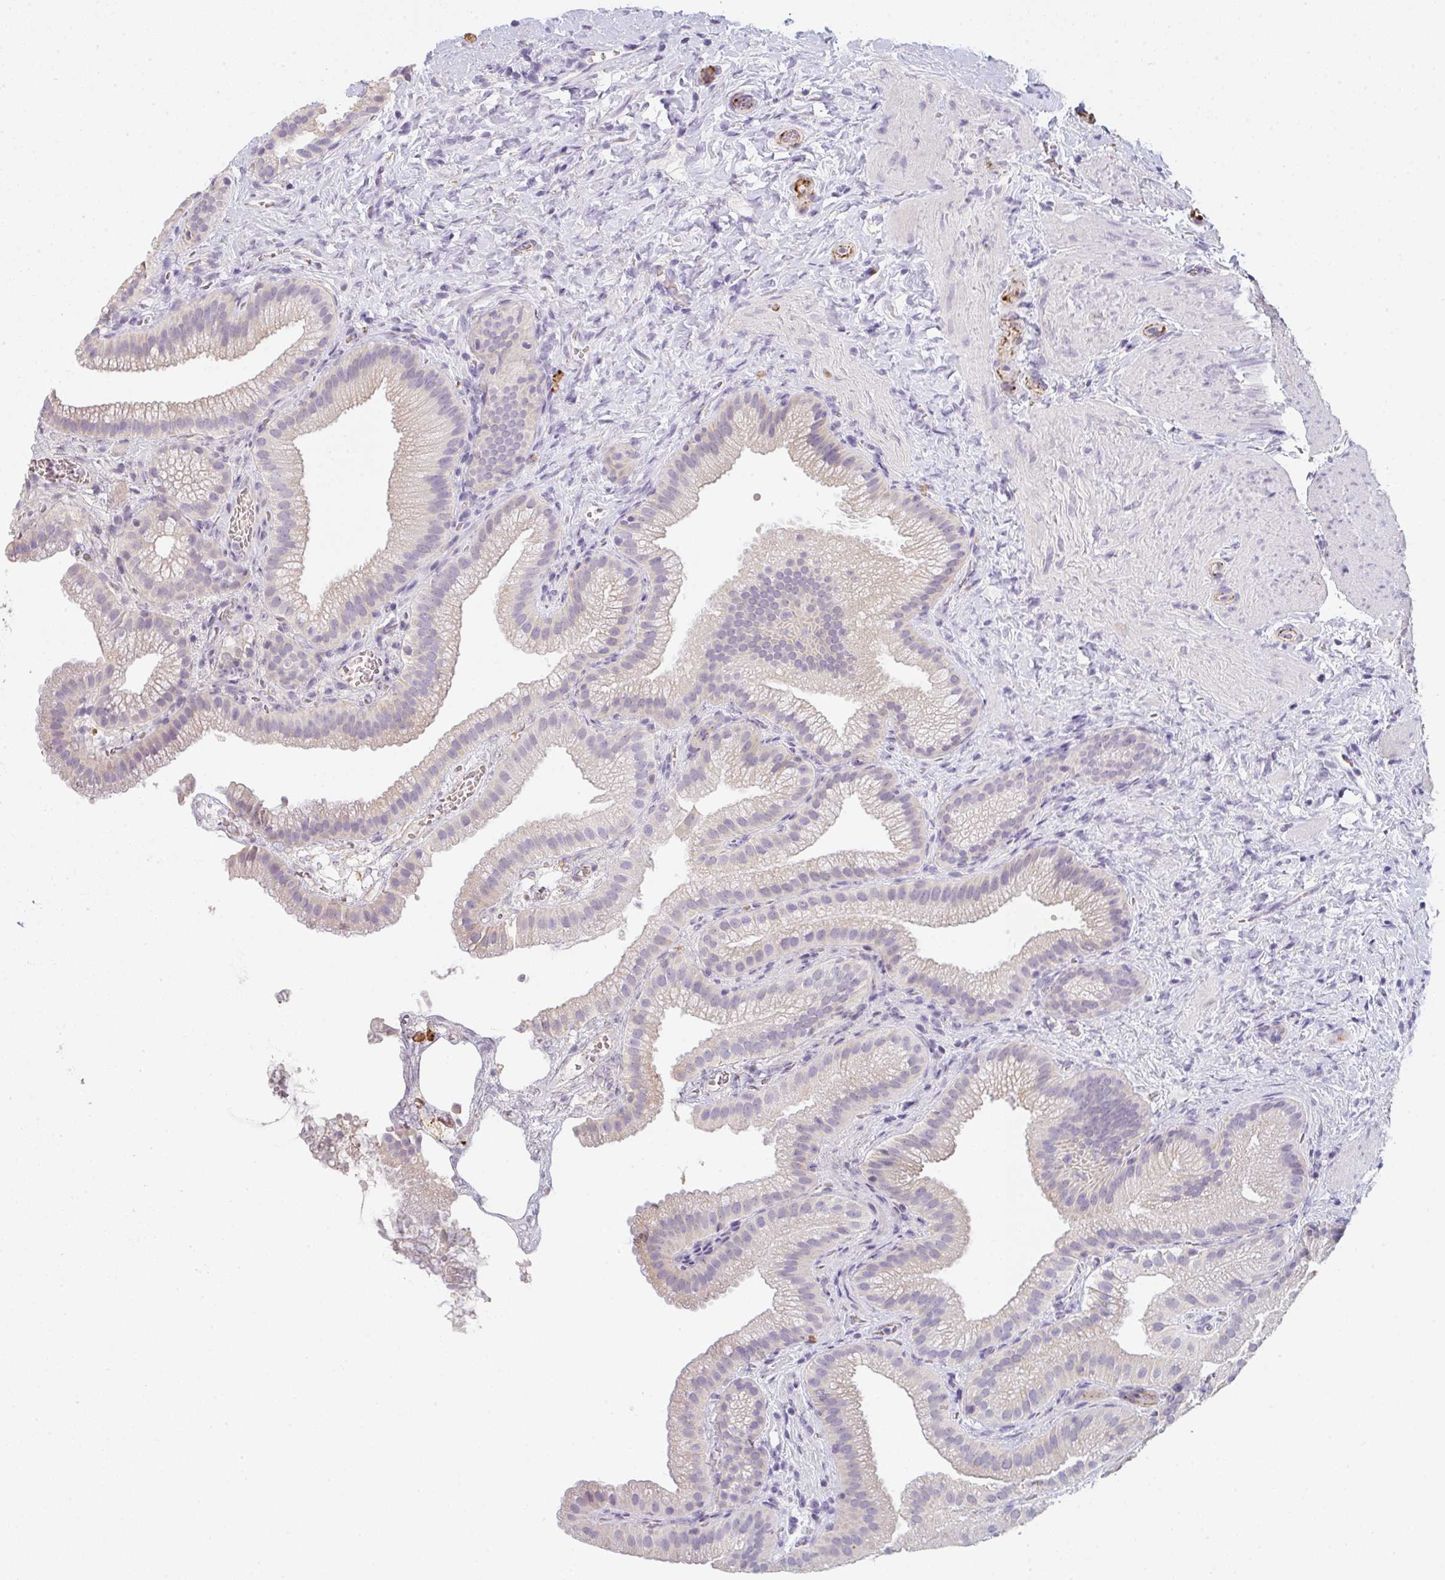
{"staining": {"intensity": "weak", "quantity": "<25%", "location": "cytoplasmic/membranous"}, "tissue": "gallbladder", "cell_type": "Glandular cells", "image_type": "normal", "snomed": [{"axis": "morphology", "description": "Normal tissue, NOS"}, {"axis": "topography", "description": "Gallbladder"}], "caption": "IHC image of benign gallbladder stained for a protein (brown), which exhibits no expression in glandular cells.", "gene": "C1QTNF8", "patient": {"sex": "female", "age": 63}}